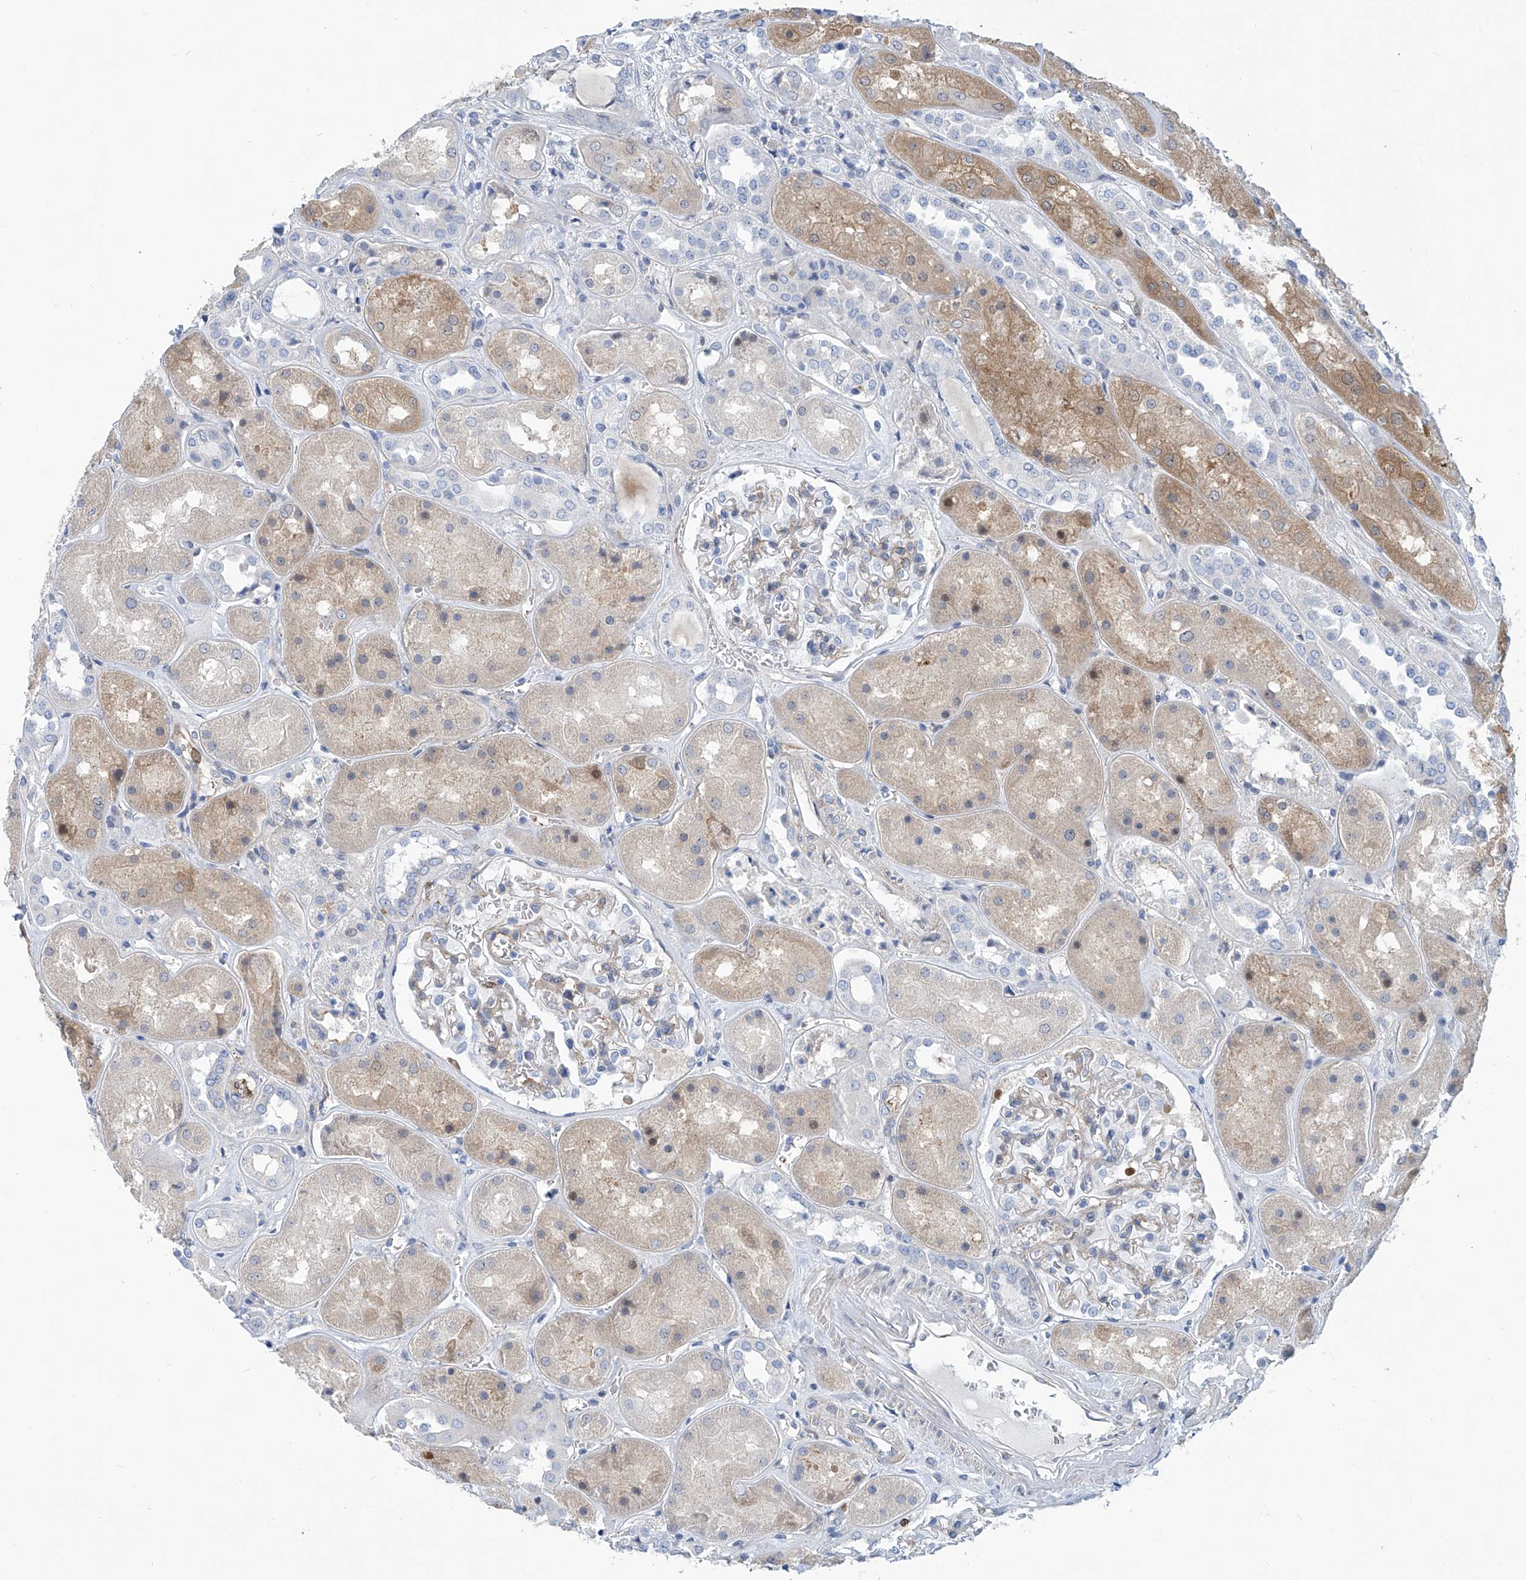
{"staining": {"intensity": "weak", "quantity": "<25%", "location": "cytoplasmic/membranous"}, "tissue": "kidney", "cell_type": "Cells in glomeruli", "image_type": "normal", "snomed": [{"axis": "morphology", "description": "Normal tissue, NOS"}, {"axis": "topography", "description": "Kidney"}], "caption": "An image of human kidney is negative for staining in cells in glomeruli. (Brightfield microscopy of DAB (3,3'-diaminobenzidine) IHC at high magnification).", "gene": "TNN", "patient": {"sex": "male", "age": 70}}